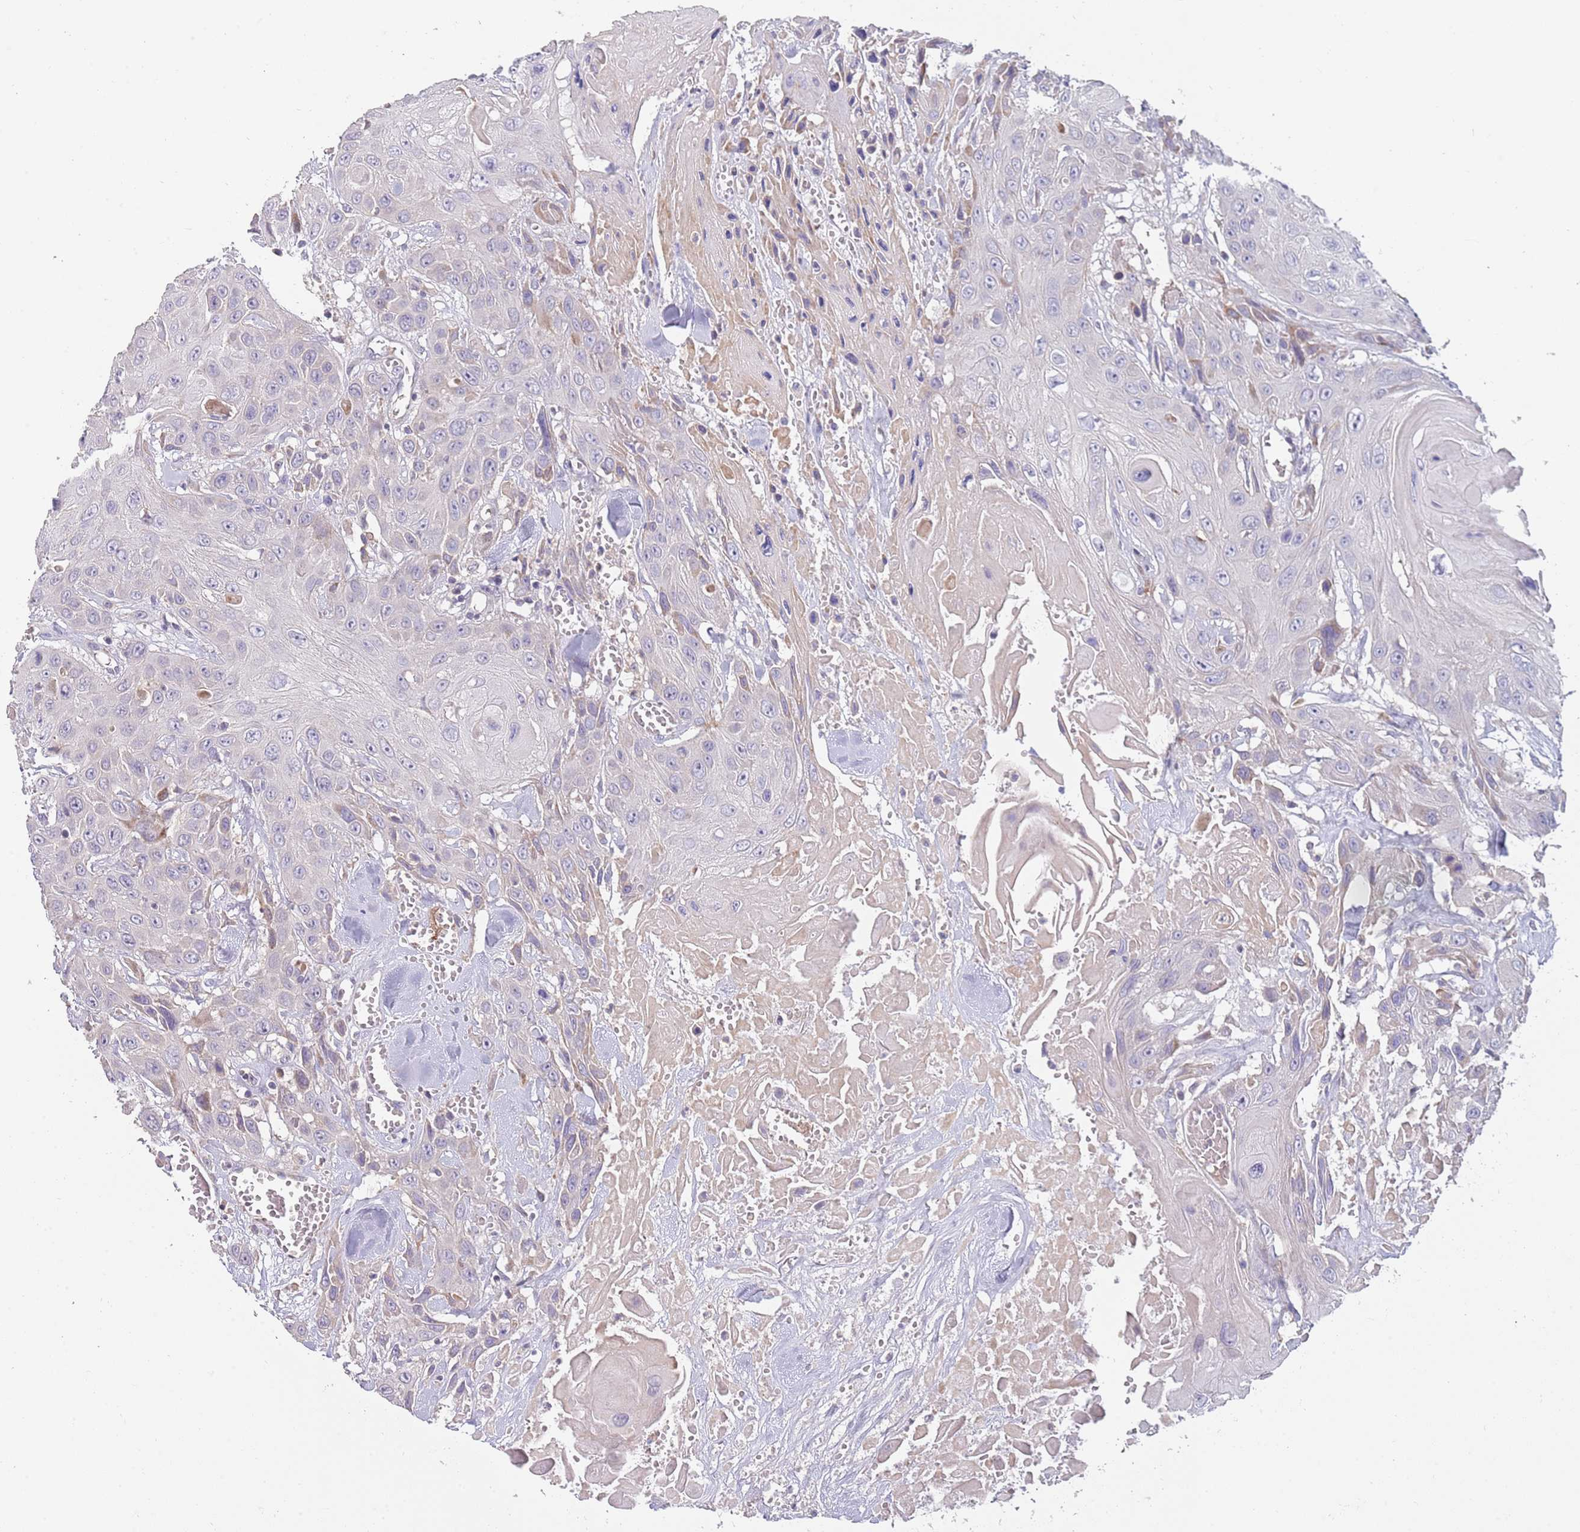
{"staining": {"intensity": "negative", "quantity": "none", "location": "none"}, "tissue": "head and neck cancer", "cell_type": "Tumor cells", "image_type": "cancer", "snomed": [{"axis": "morphology", "description": "Squamous cell carcinoma, NOS"}, {"axis": "topography", "description": "Head-Neck"}], "caption": "Image shows no significant protein staining in tumor cells of squamous cell carcinoma (head and neck). (Brightfield microscopy of DAB immunohistochemistry at high magnification).", "gene": "SUSD1", "patient": {"sex": "male", "age": 81}}